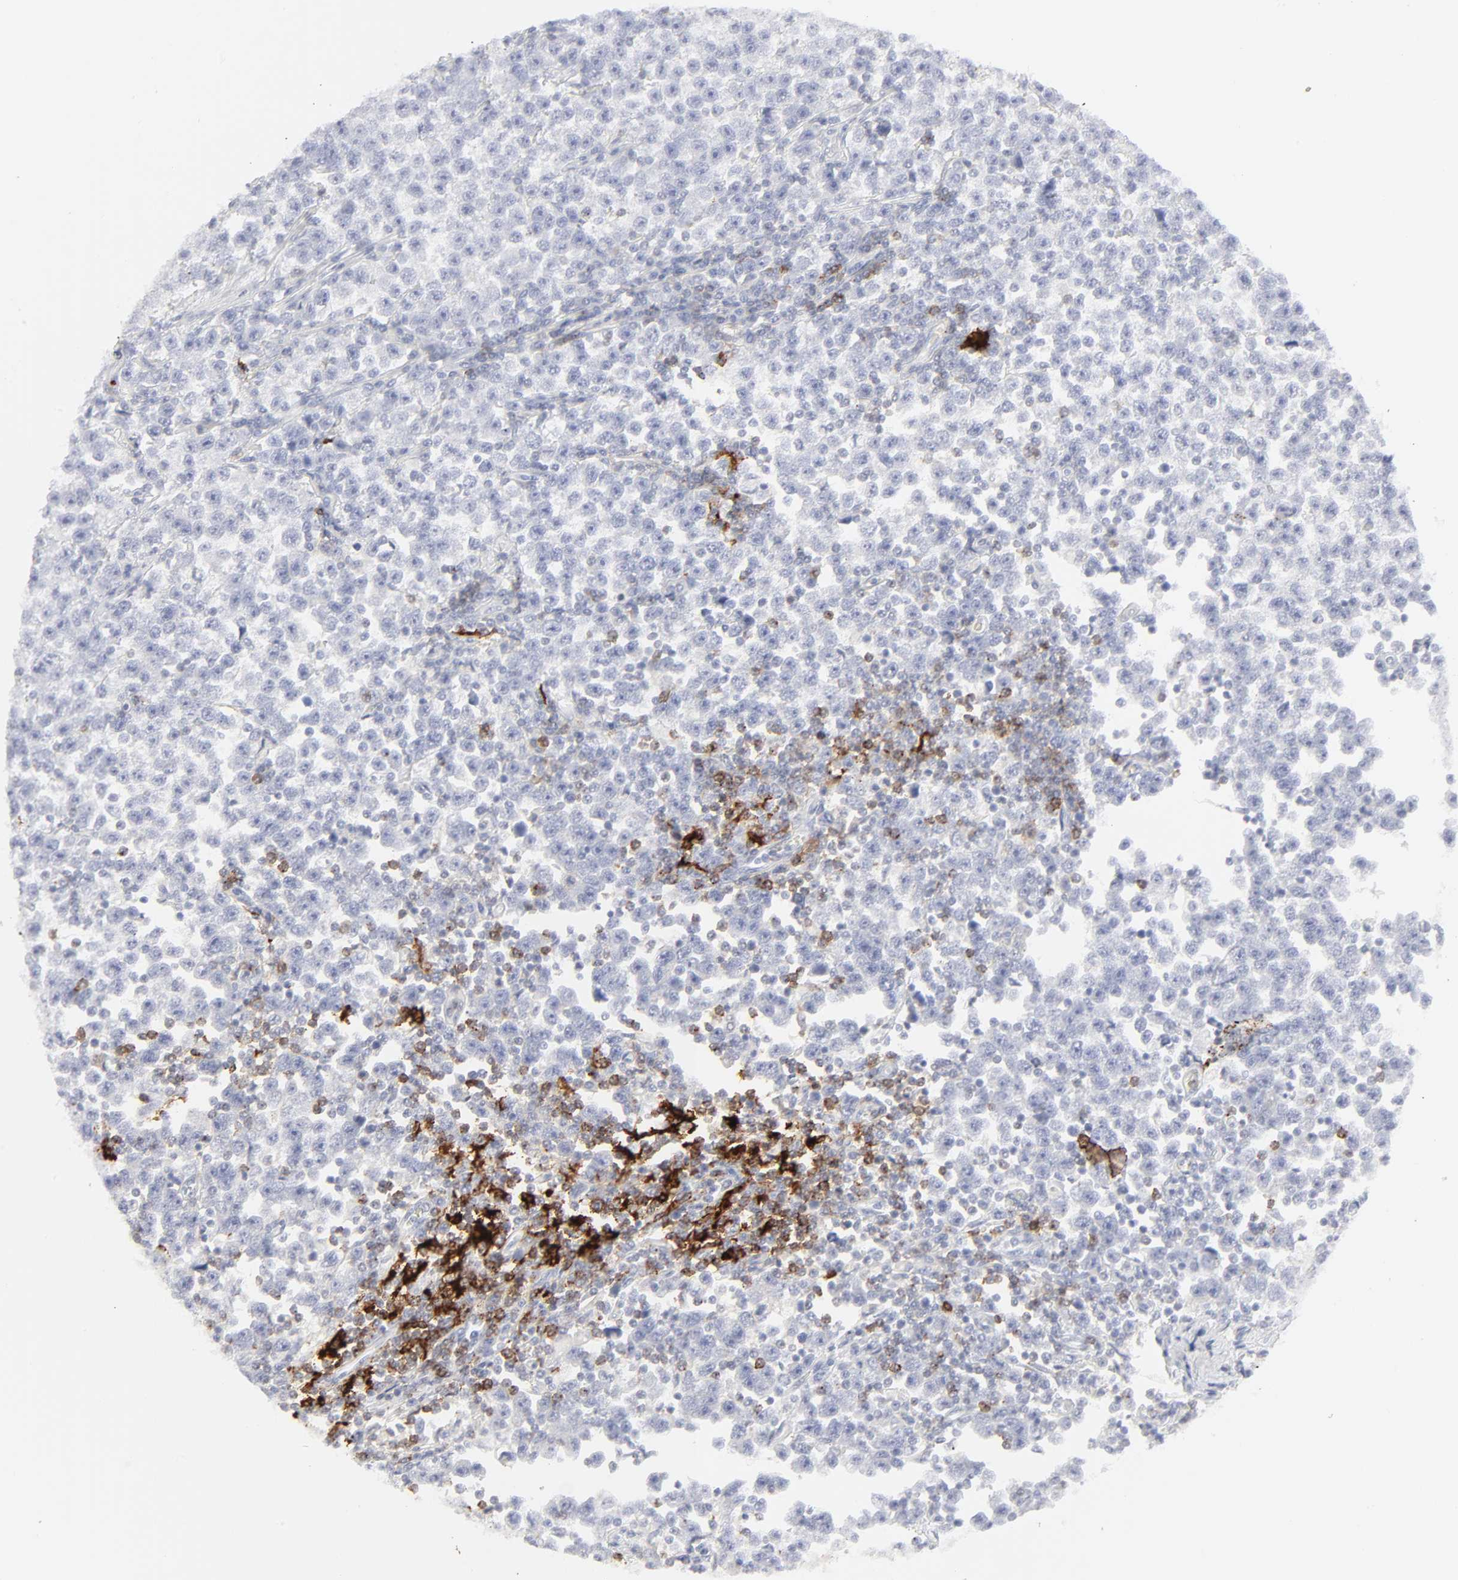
{"staining": {"intensity": "negative", "quantity": "none", "location": "none"}, "tissue": "testis cancer", "cell_type": "Tumor cells", "image_type": "cancer", "snomed": [{"axis": "morphology", "description": "Seminoma, NOS"}, {"axis": "topography", "description": "Testis"}], "caption": "Human testis seminoma stained for a protein using immunohistochemistry reveals no expression in tumor cells.", "gene": "CCR7", "patient": {"sex": "male", "age": 43}}